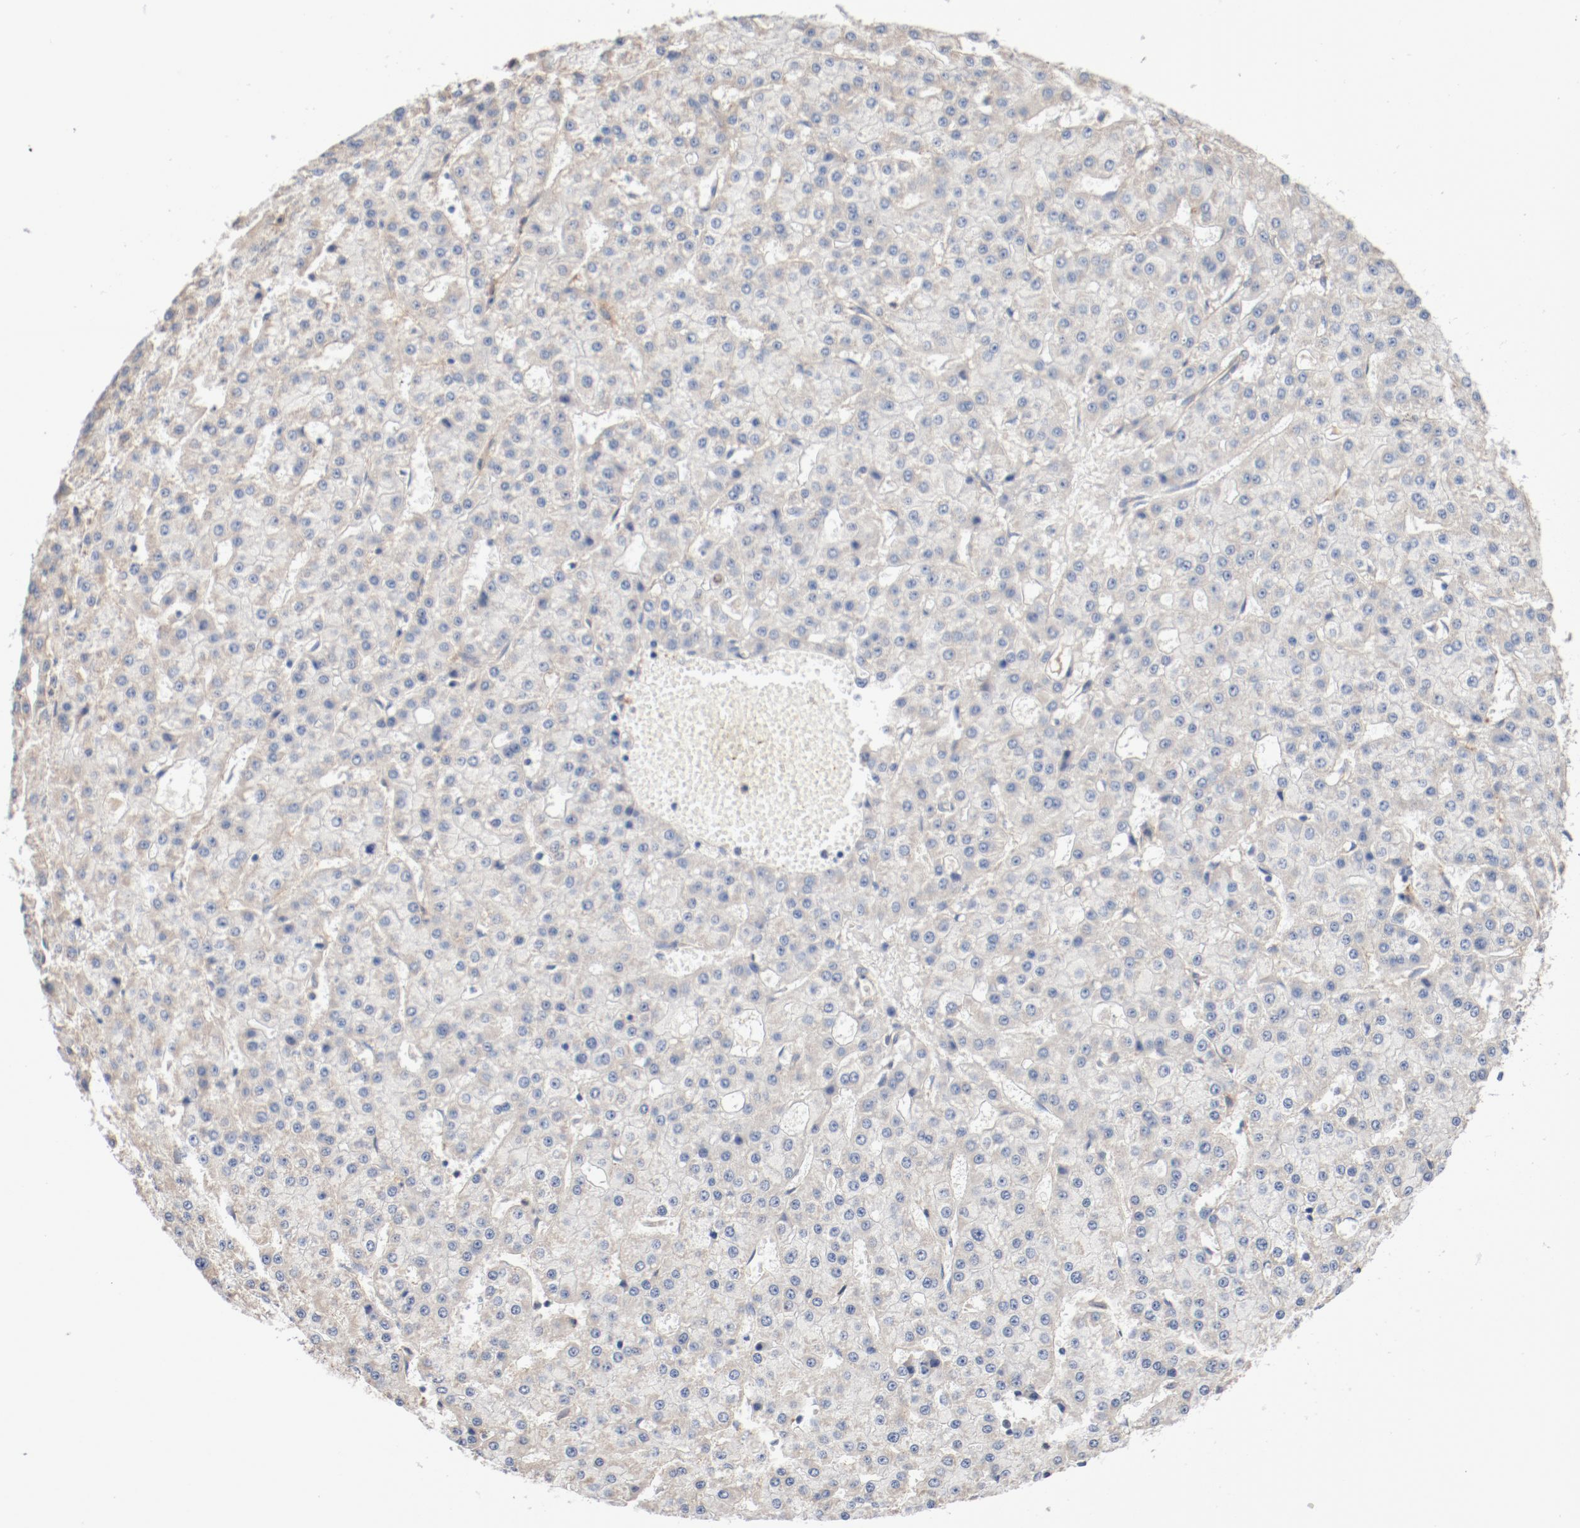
{"staining": {"intensity": "weak", "quantity": "25%-75%", "location": "cytoplasmic/membranous"}, "tissue": "liver cancer", "cell_type": "Tumor cells", "image_type": "cancer", "snomed": [{"axis": "morphology", "description": "Carcinoma, Hepatocellular, NOS"}, {"axis": "topography", "description": "Liver"}], "caption": "The photomicrograph reveals staining of liver hepatocellular carcinoma, revealing weak cytoplasmic/membranous protein staining (brown color) within tumor cells.", "gene": "ILK", "patient": {"sex": "male", "age": 47}}